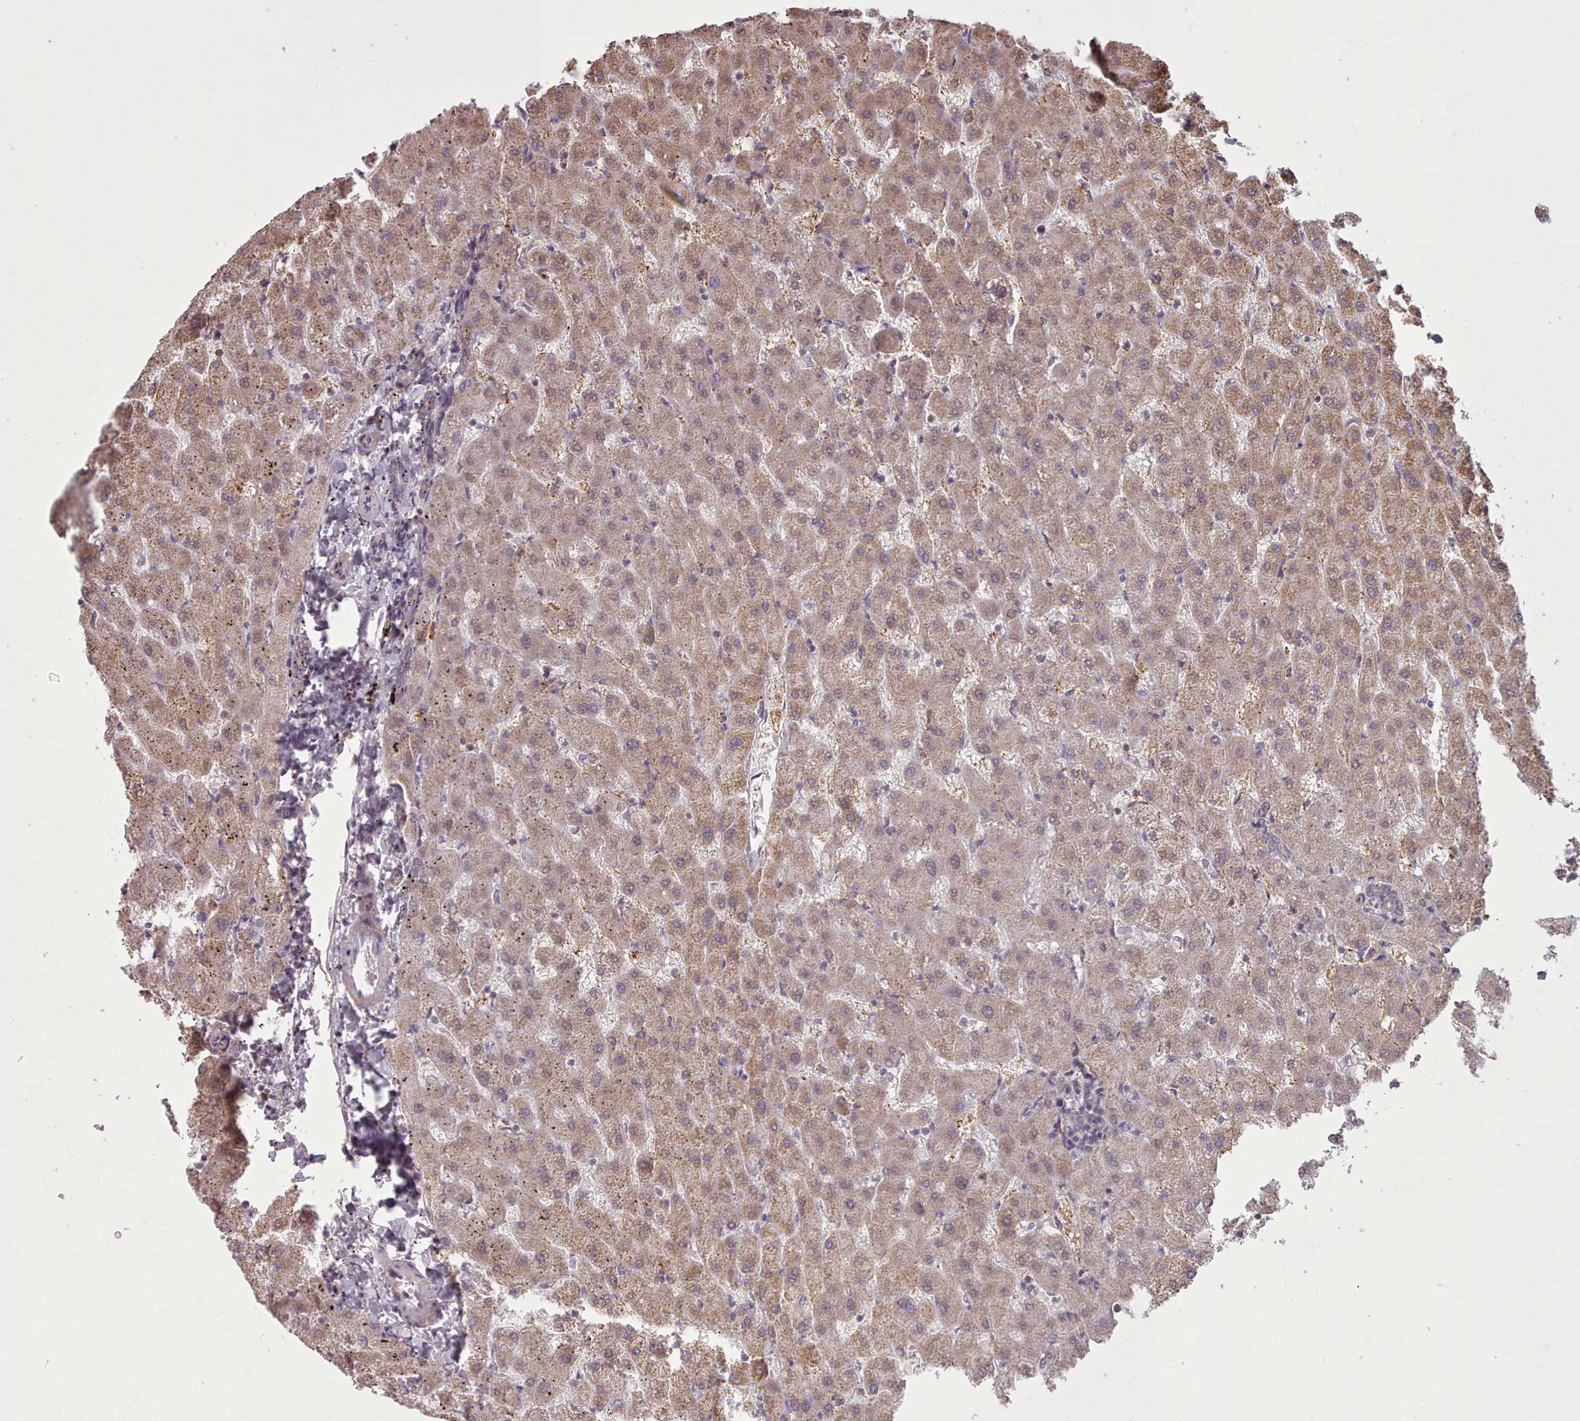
{"staining": {"intensity": "negative", "quantity": "none", "location": "none"}, "tissue": "liver", "cell_type": "Cholangiocytes", "image_type": "normal", "snomed": [{"axis": "morphology", "description": "Normal tissue, NOS"}, {"axis": "topography", "description": "Liver"}], "caption": "This is an IHC micrograph of normal human liver. There is no expression in cholangiocytes.", "gene": "ZMYM4", "patient": {"sex": "female", "age": 63}}